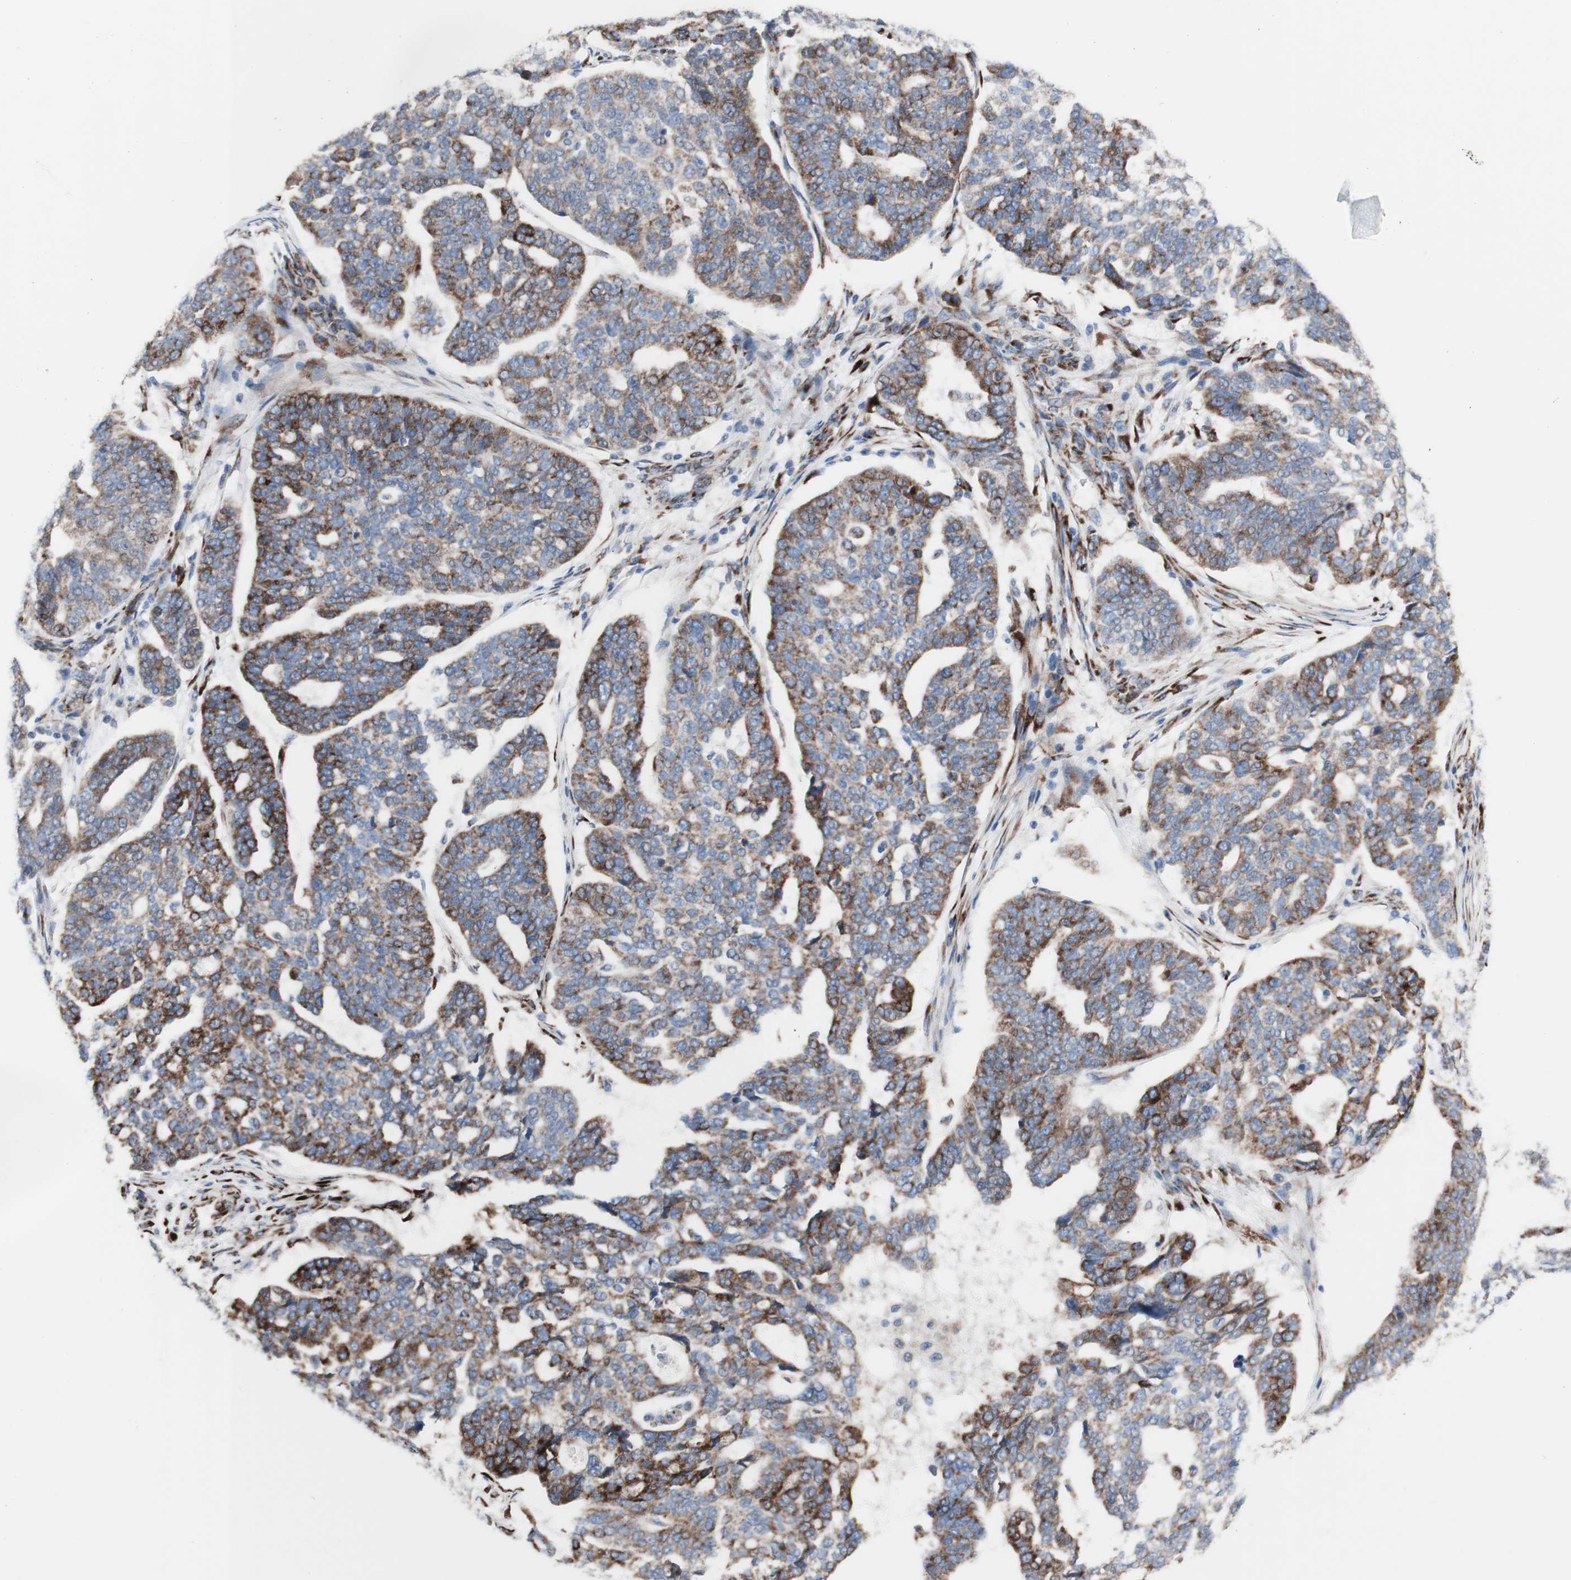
{"staining": {"intensity": "strong", "quantity": ">75%", "location": "cytoplasmic/membranous"}, "tissue": "ovarian cancer", "cell_type": "Tumor cells", "image_type": "cancer", "snomed": [{"axis": "morphology", "description": "Cystadenocarcinoma, serous, NOS"}, {"axis": "topography", "description": "Ovary"}], "caption": "Ovarian cancer (serous cystadenocarcinoma) tissue reveals strong cytoplasmic/membranous staining in about >75% of tumor cells, visualized by immunohistochemistry.", "gene": "AGPAT5", "patient": {"sex": "female", "age": 59}}